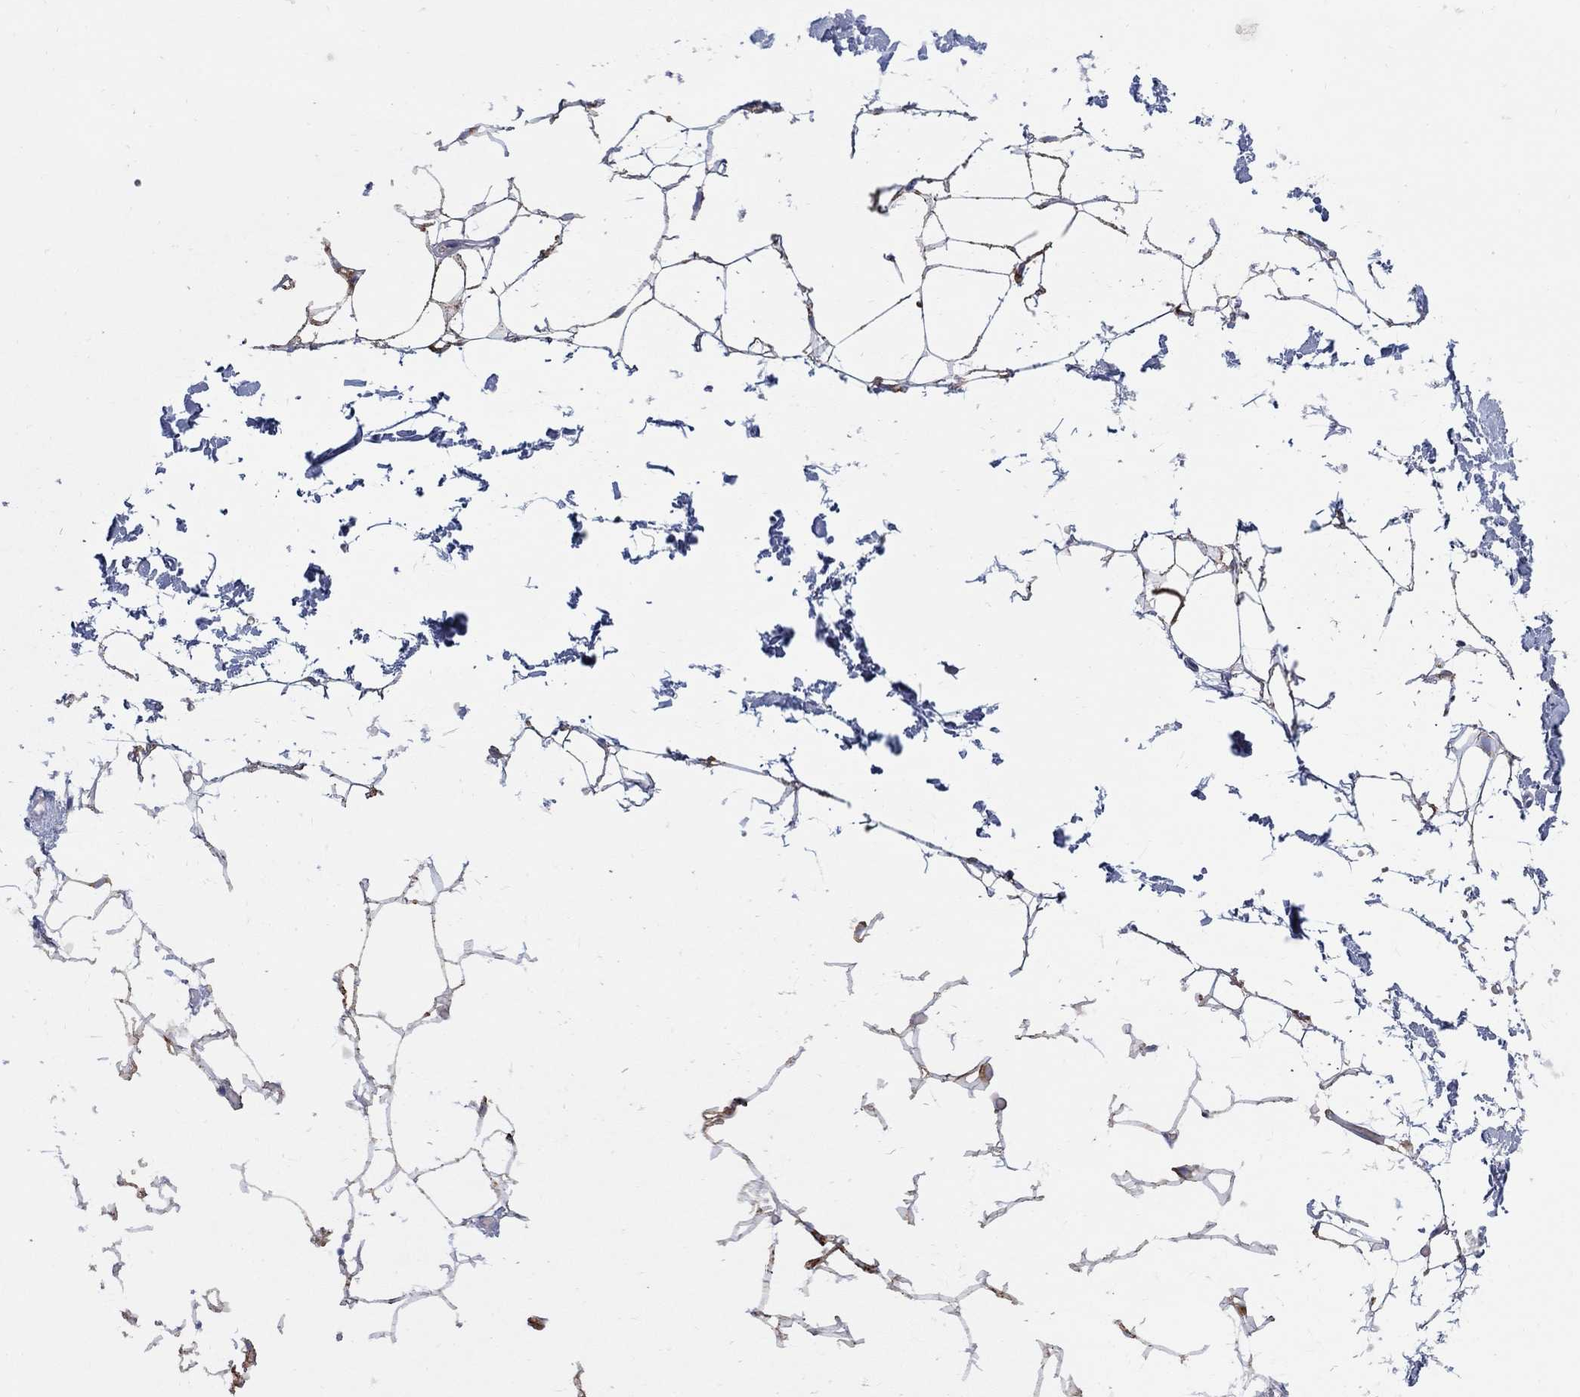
{"staining": {"intensity": "negative", "quantity": "none", "location": "none"}, "tissue": "adipose tissue", "cell_type": "Adipocytes", "image_type": "normal", "snomed": [{"axis": "morphology", "description": "Normal tissue, NOS"}, {"axis": "topography", "description": "Skin"}, {"axis": "topography", "description": "Peripheral nerve tissue"}], "caption": "Photomicrograph shows no significant protein expression in adipocytes of normal adipose tissue. (Stains: DAB (3,3'-diaminobenzidine) IHC with hematoxylin counter stain, Microscopy: brightfield microscopy at high magnification).", "gene": "REEP2", "patient": {"sex": "female", "age": 56}}